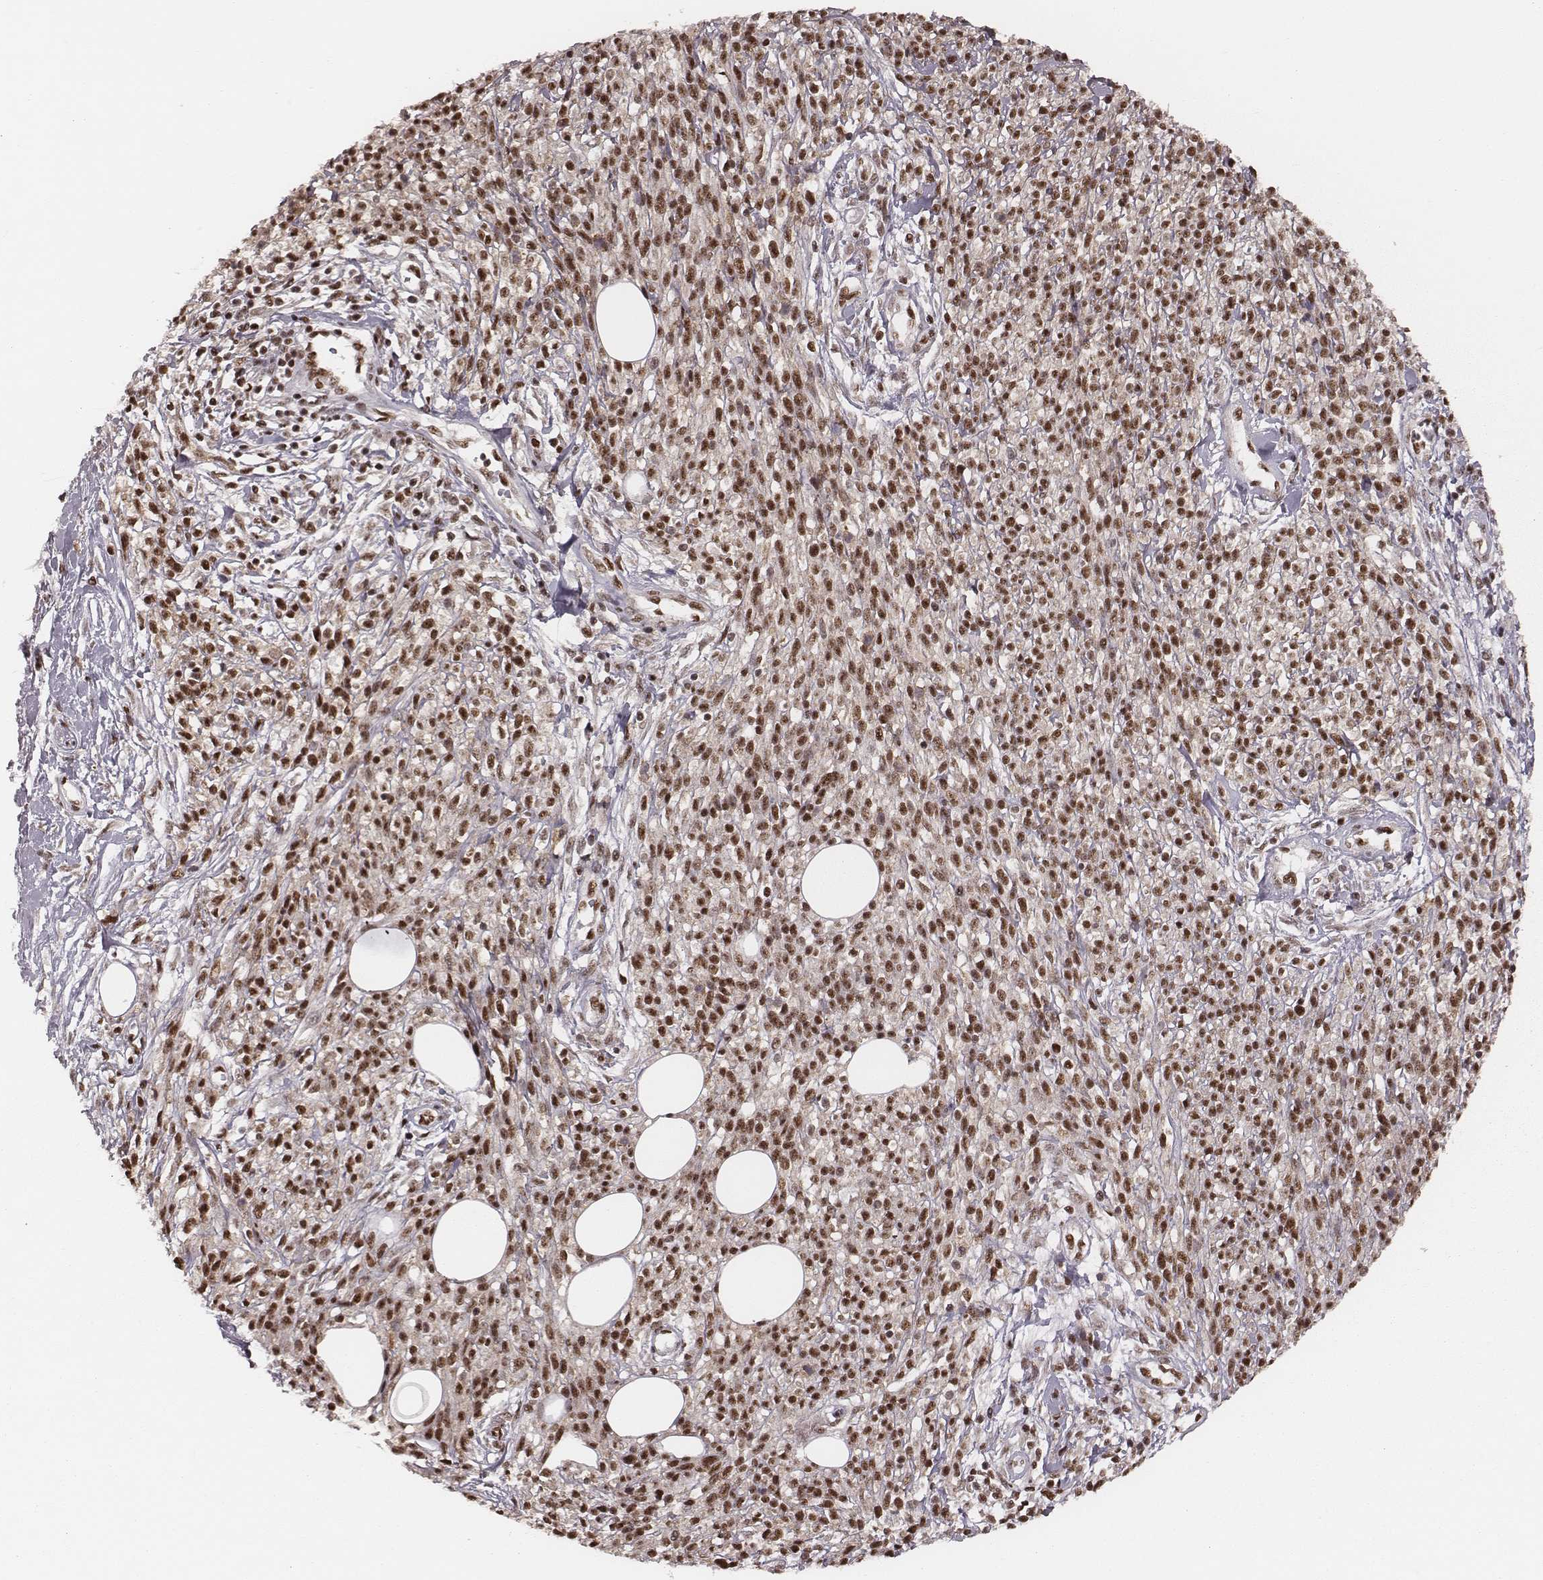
{"staining": {"intensity": "strong", "quantity": ">75%", "location": "nuclear"}, "tissue": "melanoma", "cell_type": "Tumor cells", "image_type": "cancer", "snomed": [{"axis": "morphology", "description": "Malignant melanoma, NOS"}, {"axis": "topography", "description": "Skin"}, {"axis": "topography", "description": "Skin of trunk"}], "caption": "Immunohistochemical staining of human malignant melanoma exhibits strong nuclear protein staining in about >75% of tumor cells.", "gene": "LUC7L", "patient": {"sex": "male", "age": 74}}